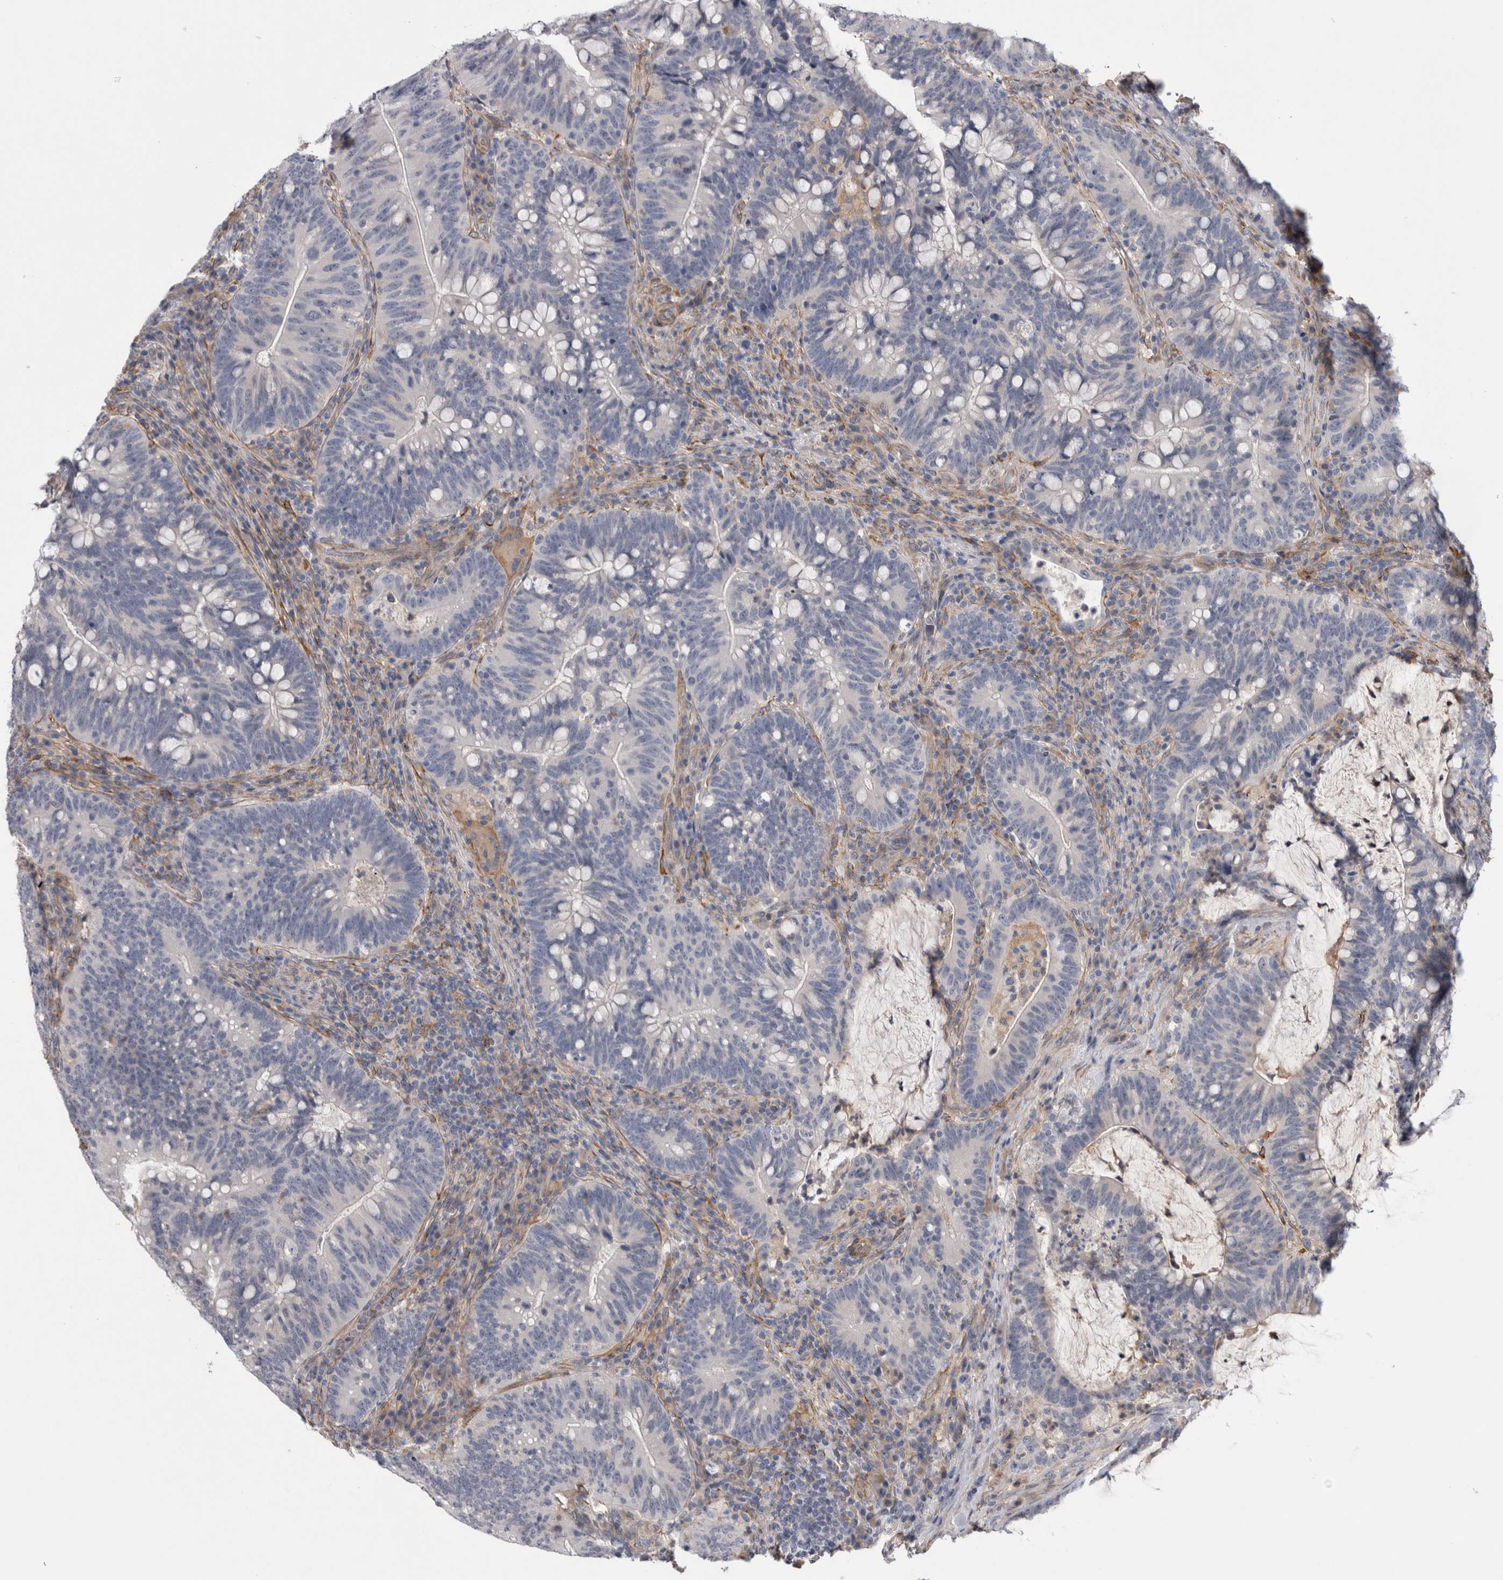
{"staining": {"intensity": "negative", "quantity": "none", "location": "none"}, "tissue": "colorectal cancer", "cell_type": "Tumor cells", "image_type": "cancer", "snomed": [{"axis": "morphology", "description": "Adenocarcinoma, NOS"}, {"axis": "topography", "description": "Colon"}], "caption": "This is an IHC image of human colorectal cancer (adenocarcinoma). There is no expression in tumor cells.", "gene": "ANKFY1", "patient": {"sex": "female", "age": 66}}